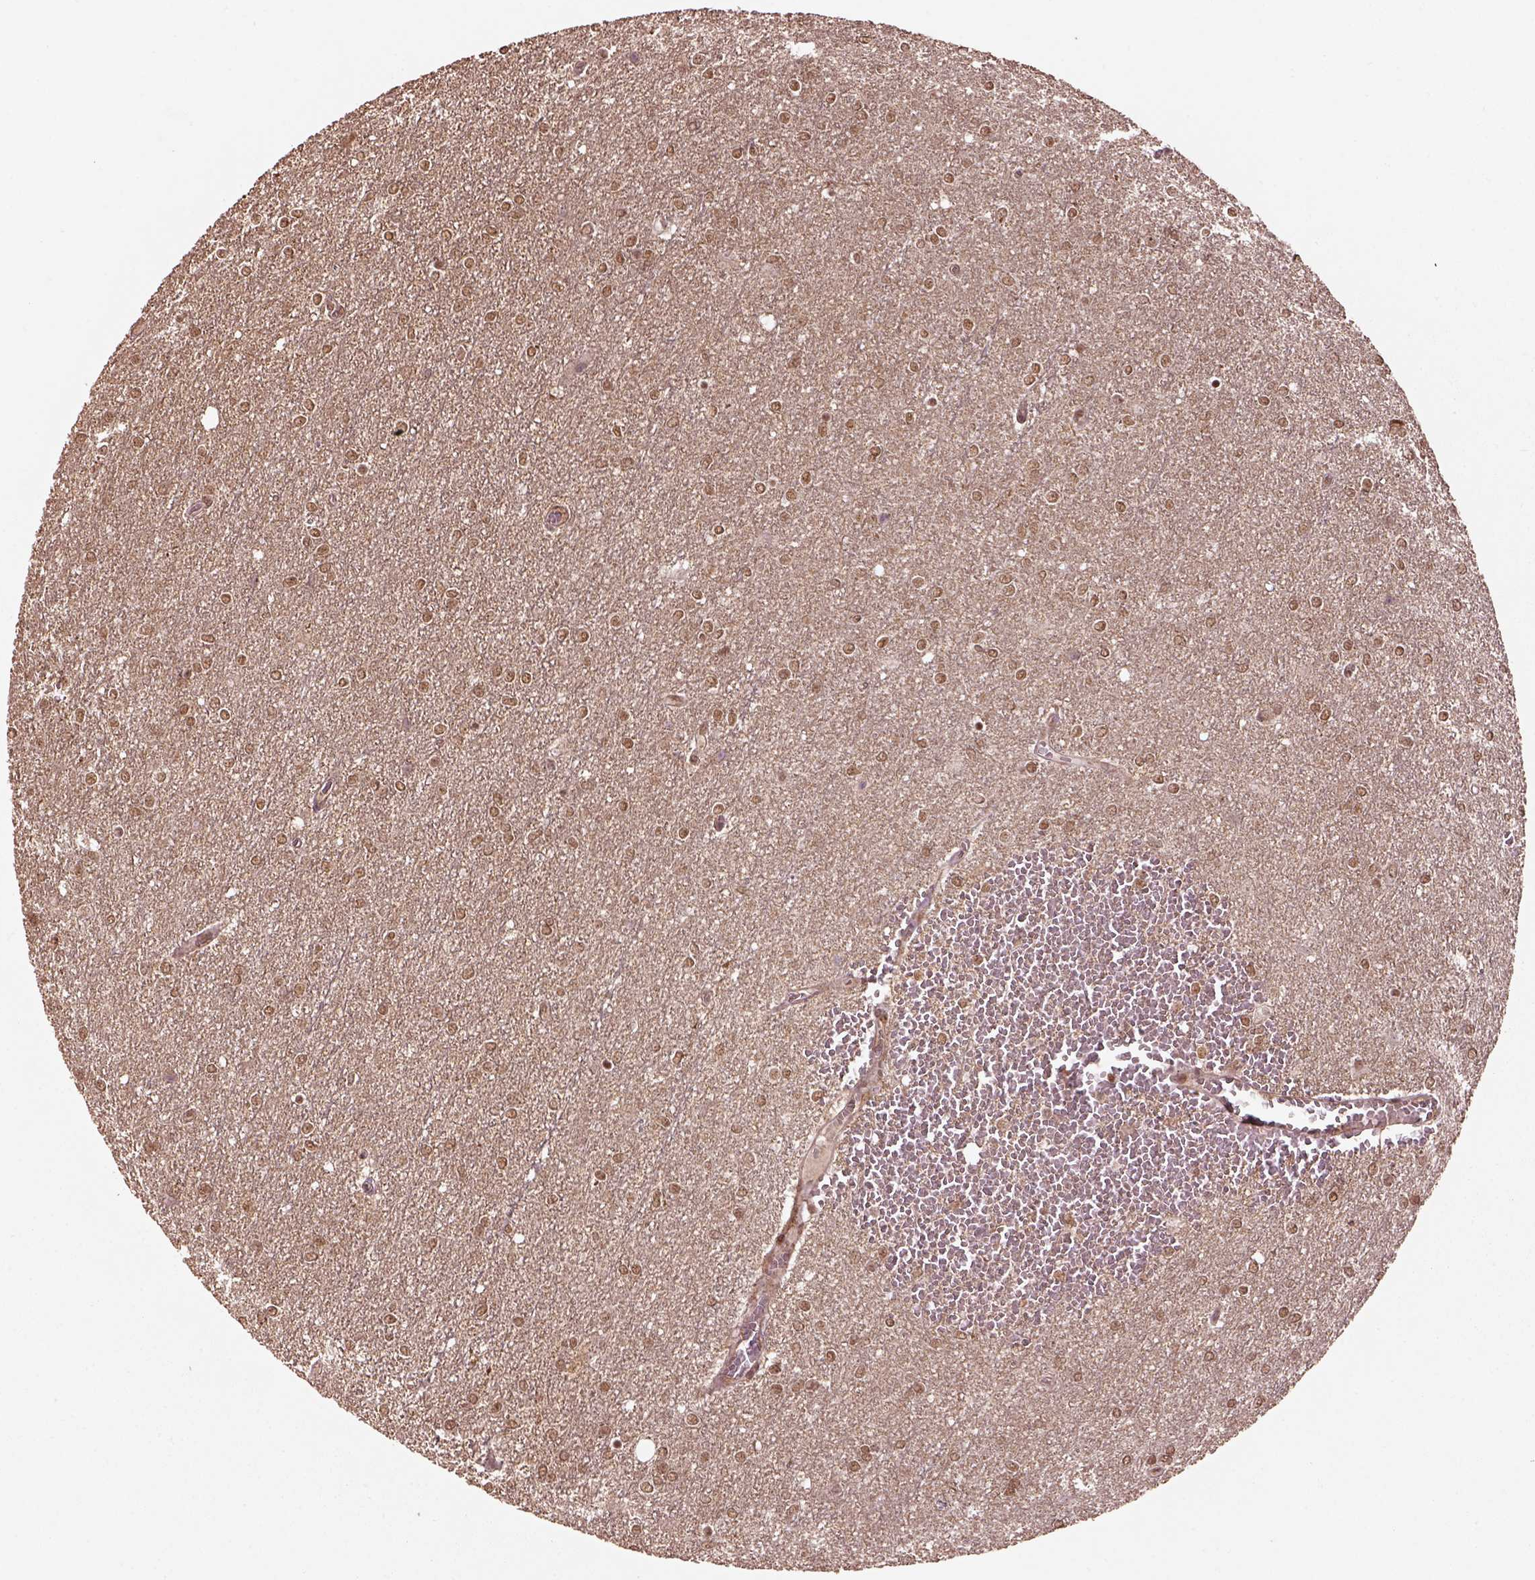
{"staining": {"intensity": "moderate", "quantity": ">75%", "location": "nuclear"}, "tissue": "glioma", "cell_type": "Tumor cells", "image_type": "cancer", "snomed": [{"axis": "morphology", "description": "Glioma, malignant, High grade"}, {"axis": "topography", "description": "Brain"}], "caption": "The immunohistochemical stain labels moderate nuclear expression in tumor cells of malignant high-grade glioma tissue.", "gene": "BRD9", "patient": {"sex": "female", "age": 61}}